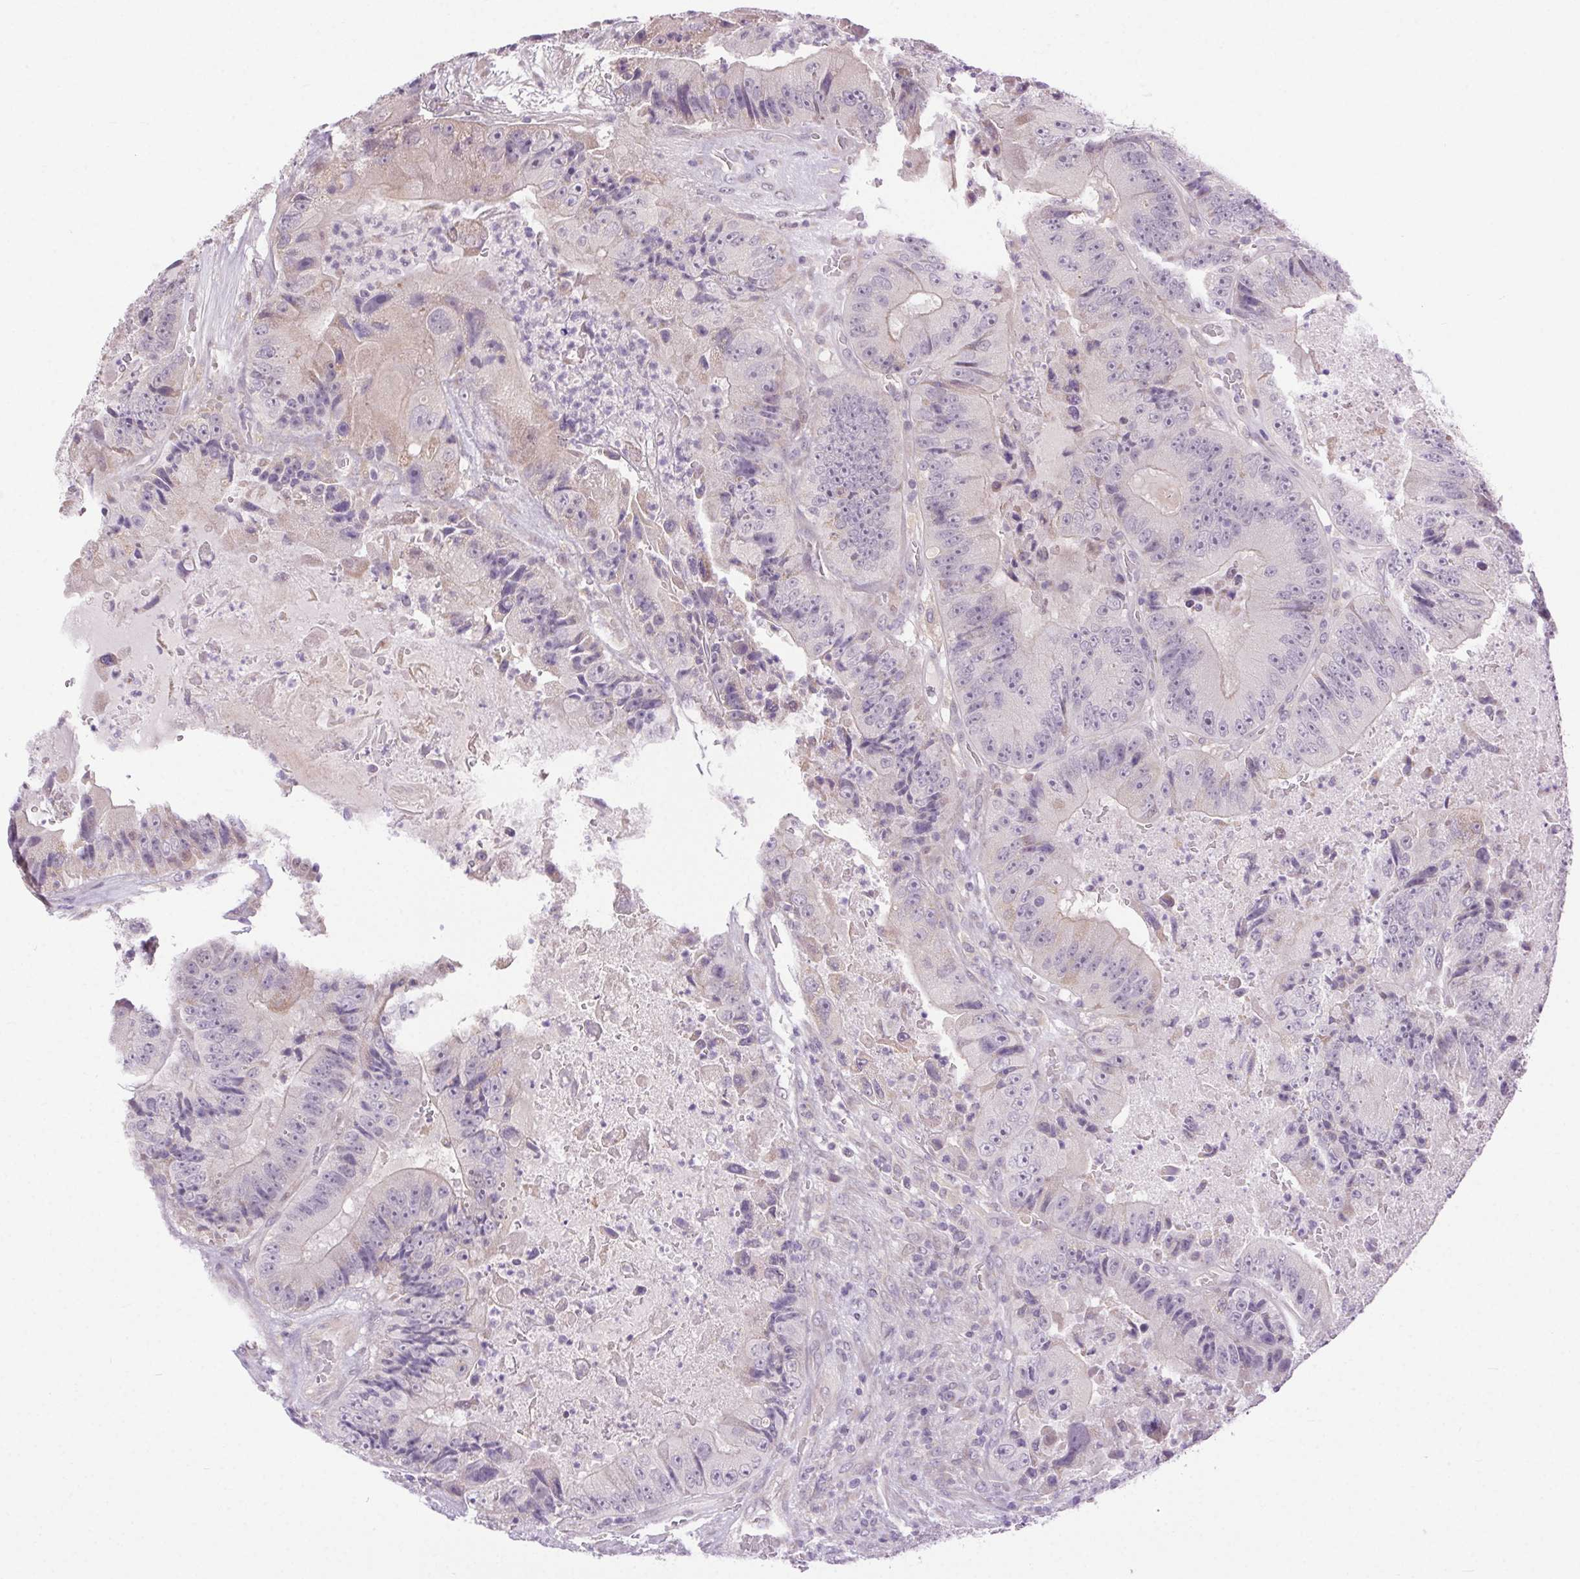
{"staining": {"intensity": "negative", "quantity": "none", "location": "none"}, "tissue": "colorectal cancer", "cell_type": "Tumor cells", "image_type": "cancer", "snomed": [{"axis": "morphology", "description": "Adenocarcinoma, NOS"}, {"axis": "topography", "description": "Colon"}], "caption": "There is no significant staining in tumor cells of colorectal cancer (adenocarcinoma).", "gene": "SYT11", "patient": {"sex": "female", "age": 86}}